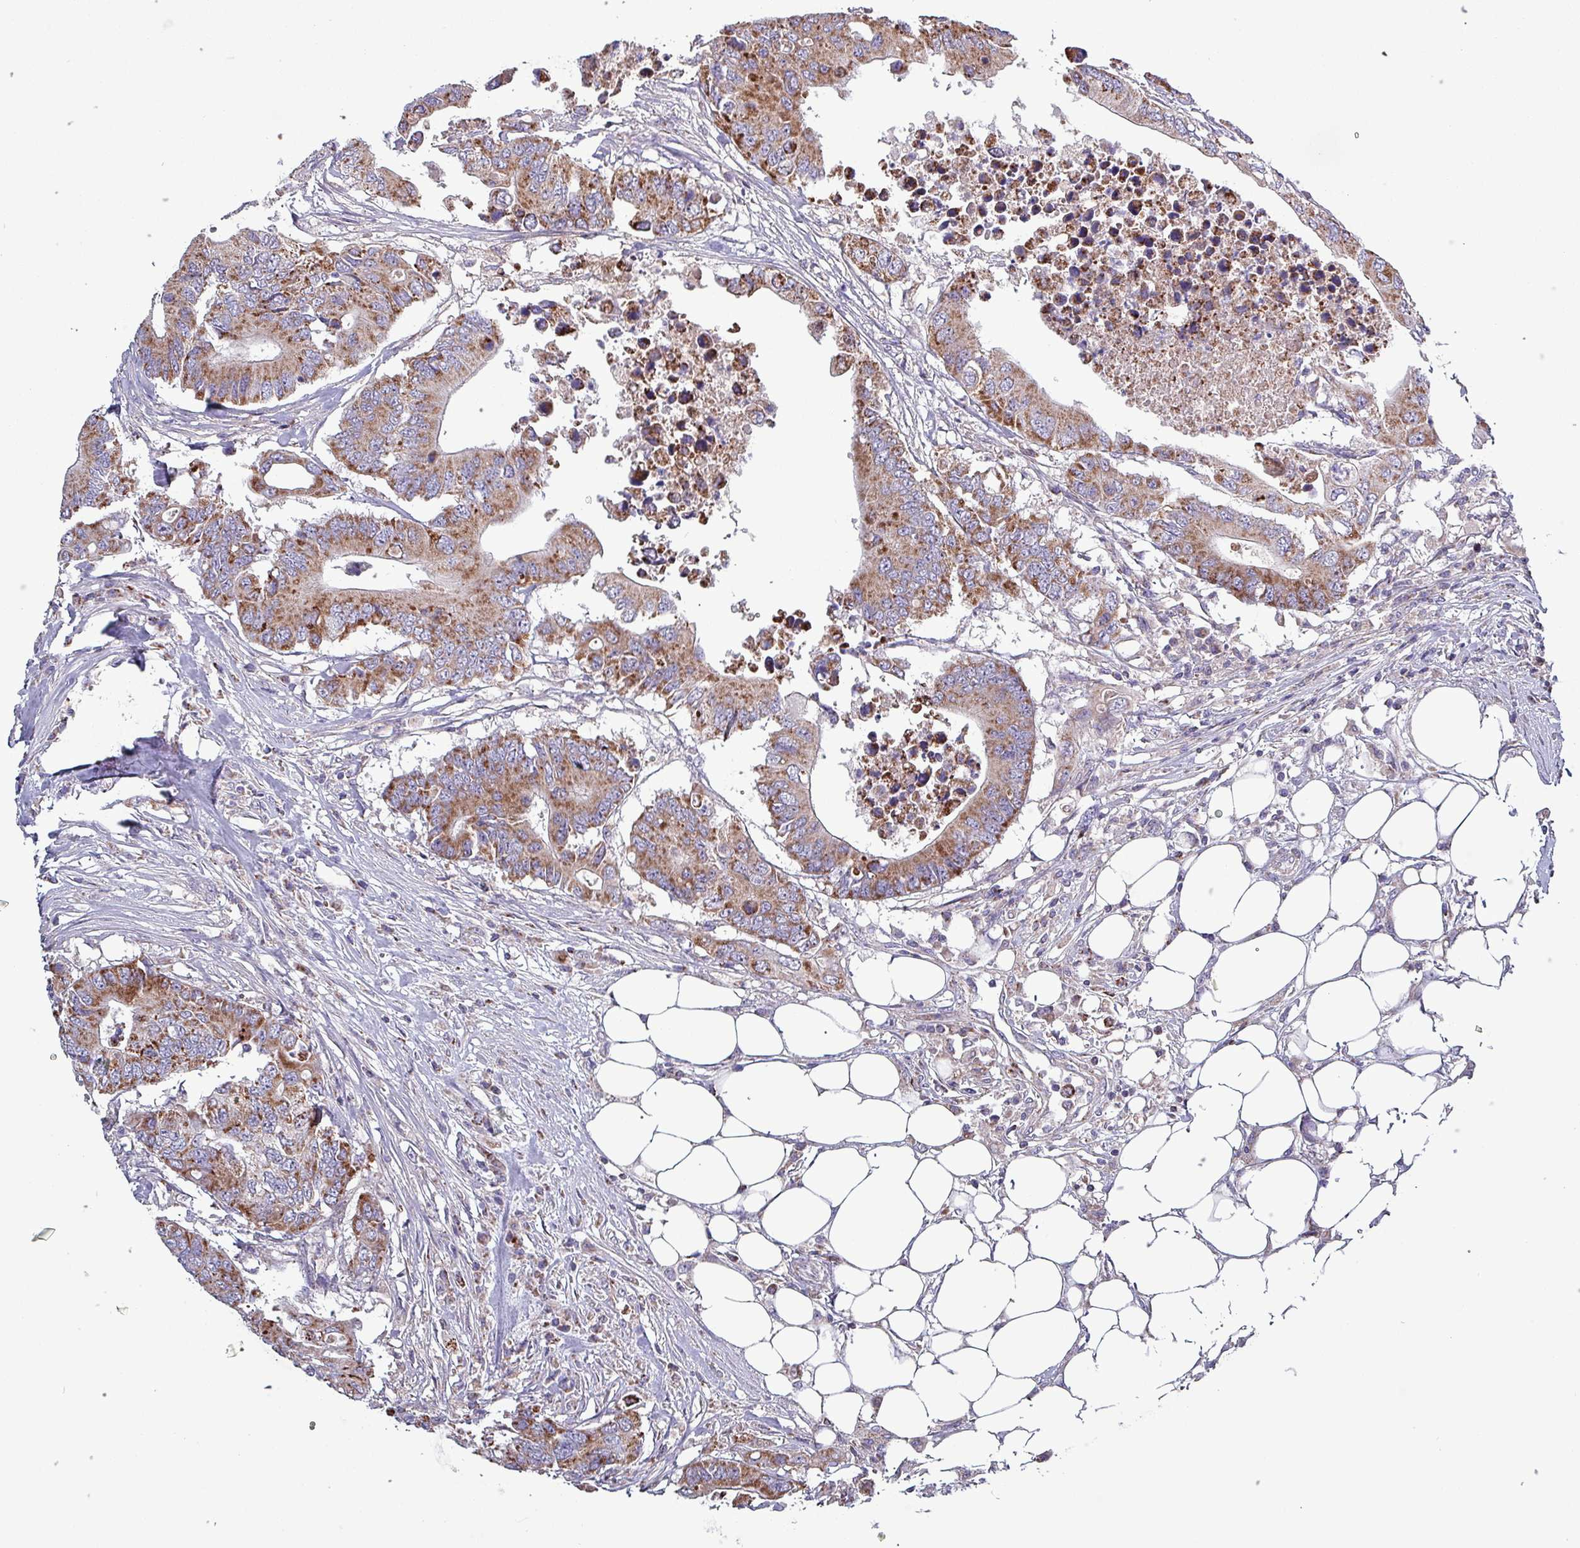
{"staining": {"intensity": "moderate", "quantity": ">75%", "location": "cytoplasmic/membranous"}, "tissue": "colorectal cancer", "cell_type": "Tumor cells", "image_type": "cancer", "snomed": [{"axis": "morphology", "description": "Adenocarcinoma, NOS"}, {"axis": "topography", "description": "Colon"}], "caption": "Immunohistochemical staining of human colorectal cancer (adenocarcinoma) shows moderate cytoplasmic/membranous protein staining in approximately >75% of tumor cells.", "gene": "ZNF322", "patient": {"sex": "male", "age": 71}}